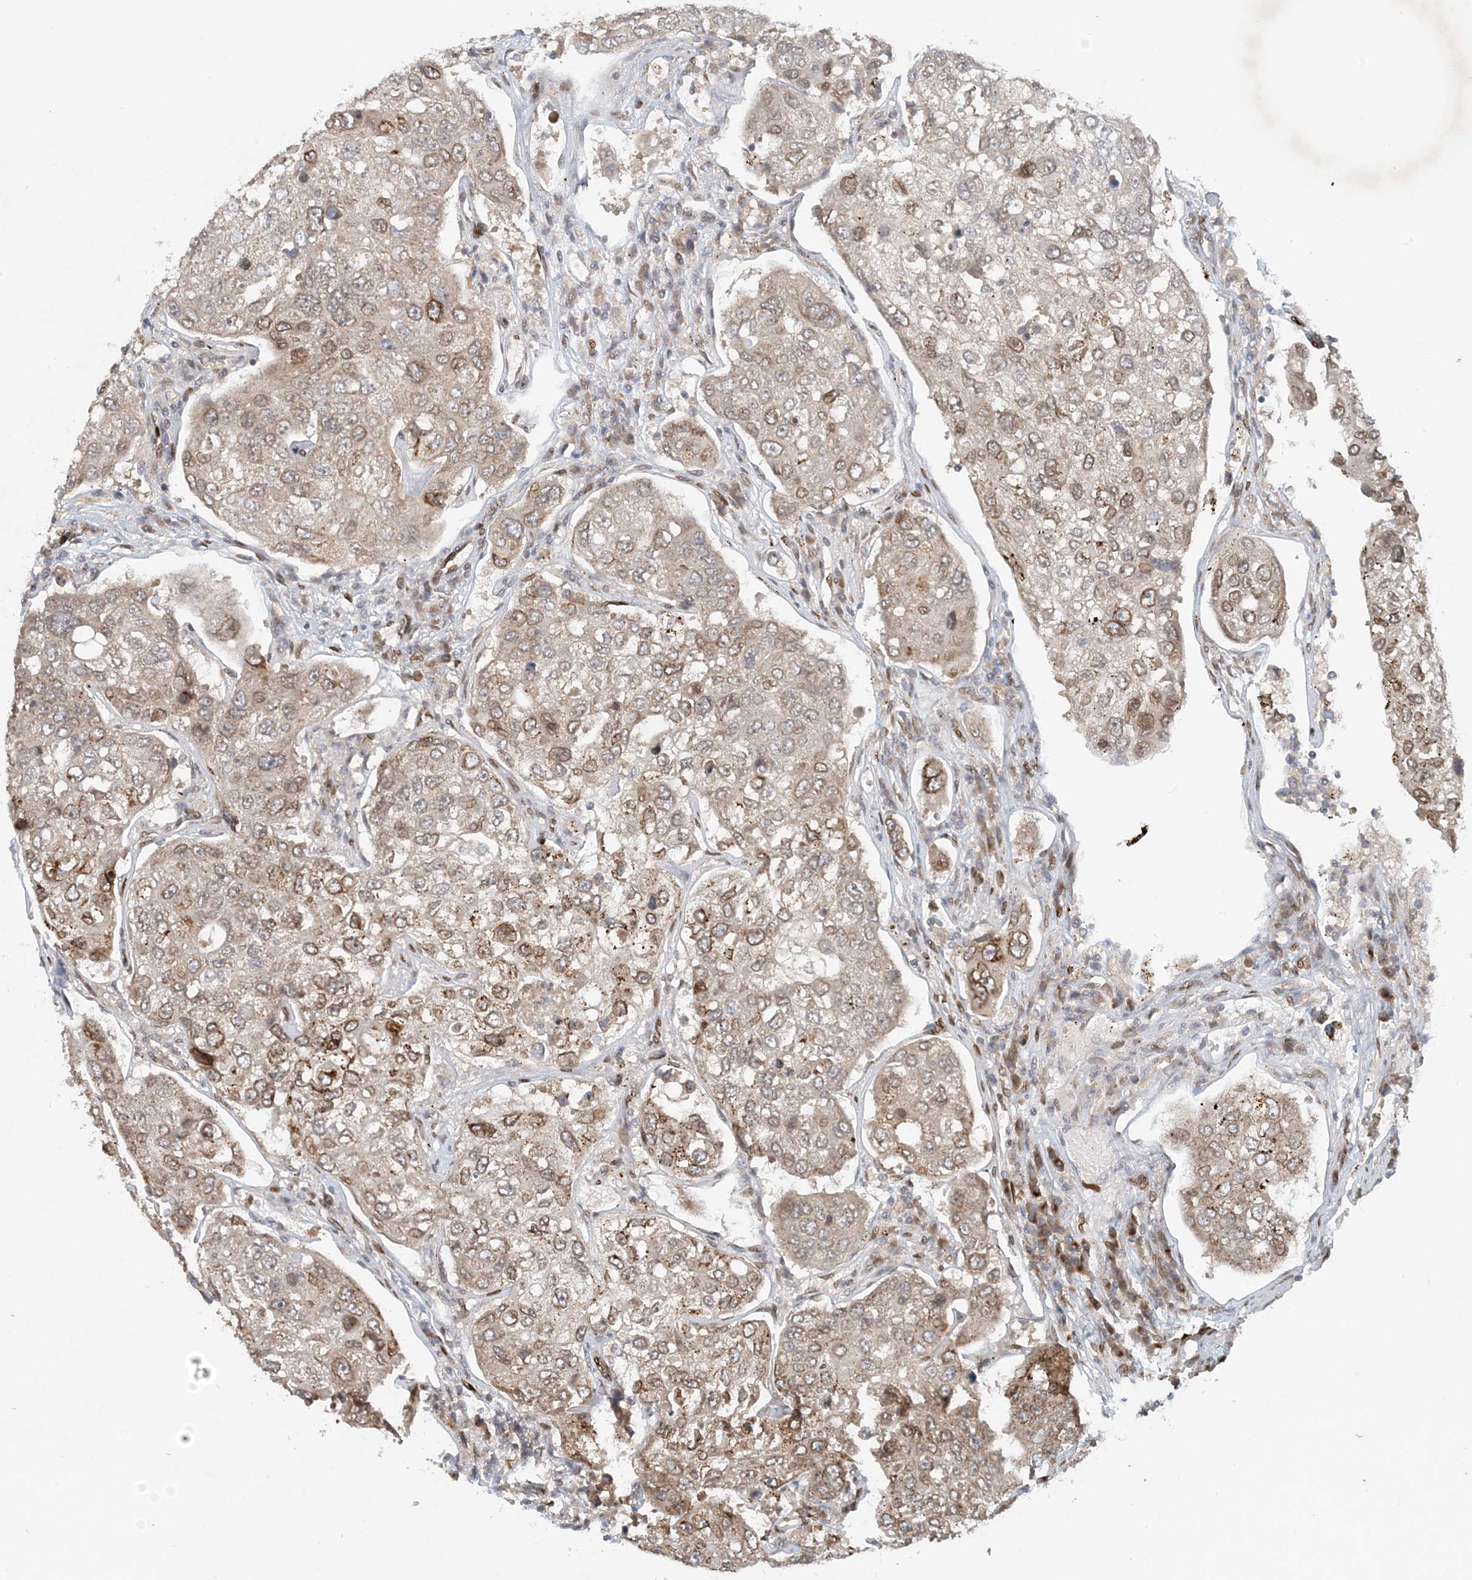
{"staining": {"intensity": "moderate", "quantity": "25%-75%", "location": "cytoplasmic/membranous"}, "tissue": "urothelial cancer", "cell_type": "Tumor cells", "image_type": "cancer", "snomed": [{"axis": "morphology", "description": "Urothelial carcinoma, High grade"}, {"axis": "topography", "description": "Lymph node"}, {"axis": "topography", "description": "Urinary bladder"}], "caption": "Moderate cytoplasmic/membranous positivity is identified in approximately 25%-75% of tumor cells in urothelial cancer. The protein is stained brown, and the nuclei are stained in blue (DAB (3,3'-diaminobenzidine) IHC with brightfield microscopy, high magnification).", "gene": "SLC35A2", "patient": {"sex": "male", "age": 51}}